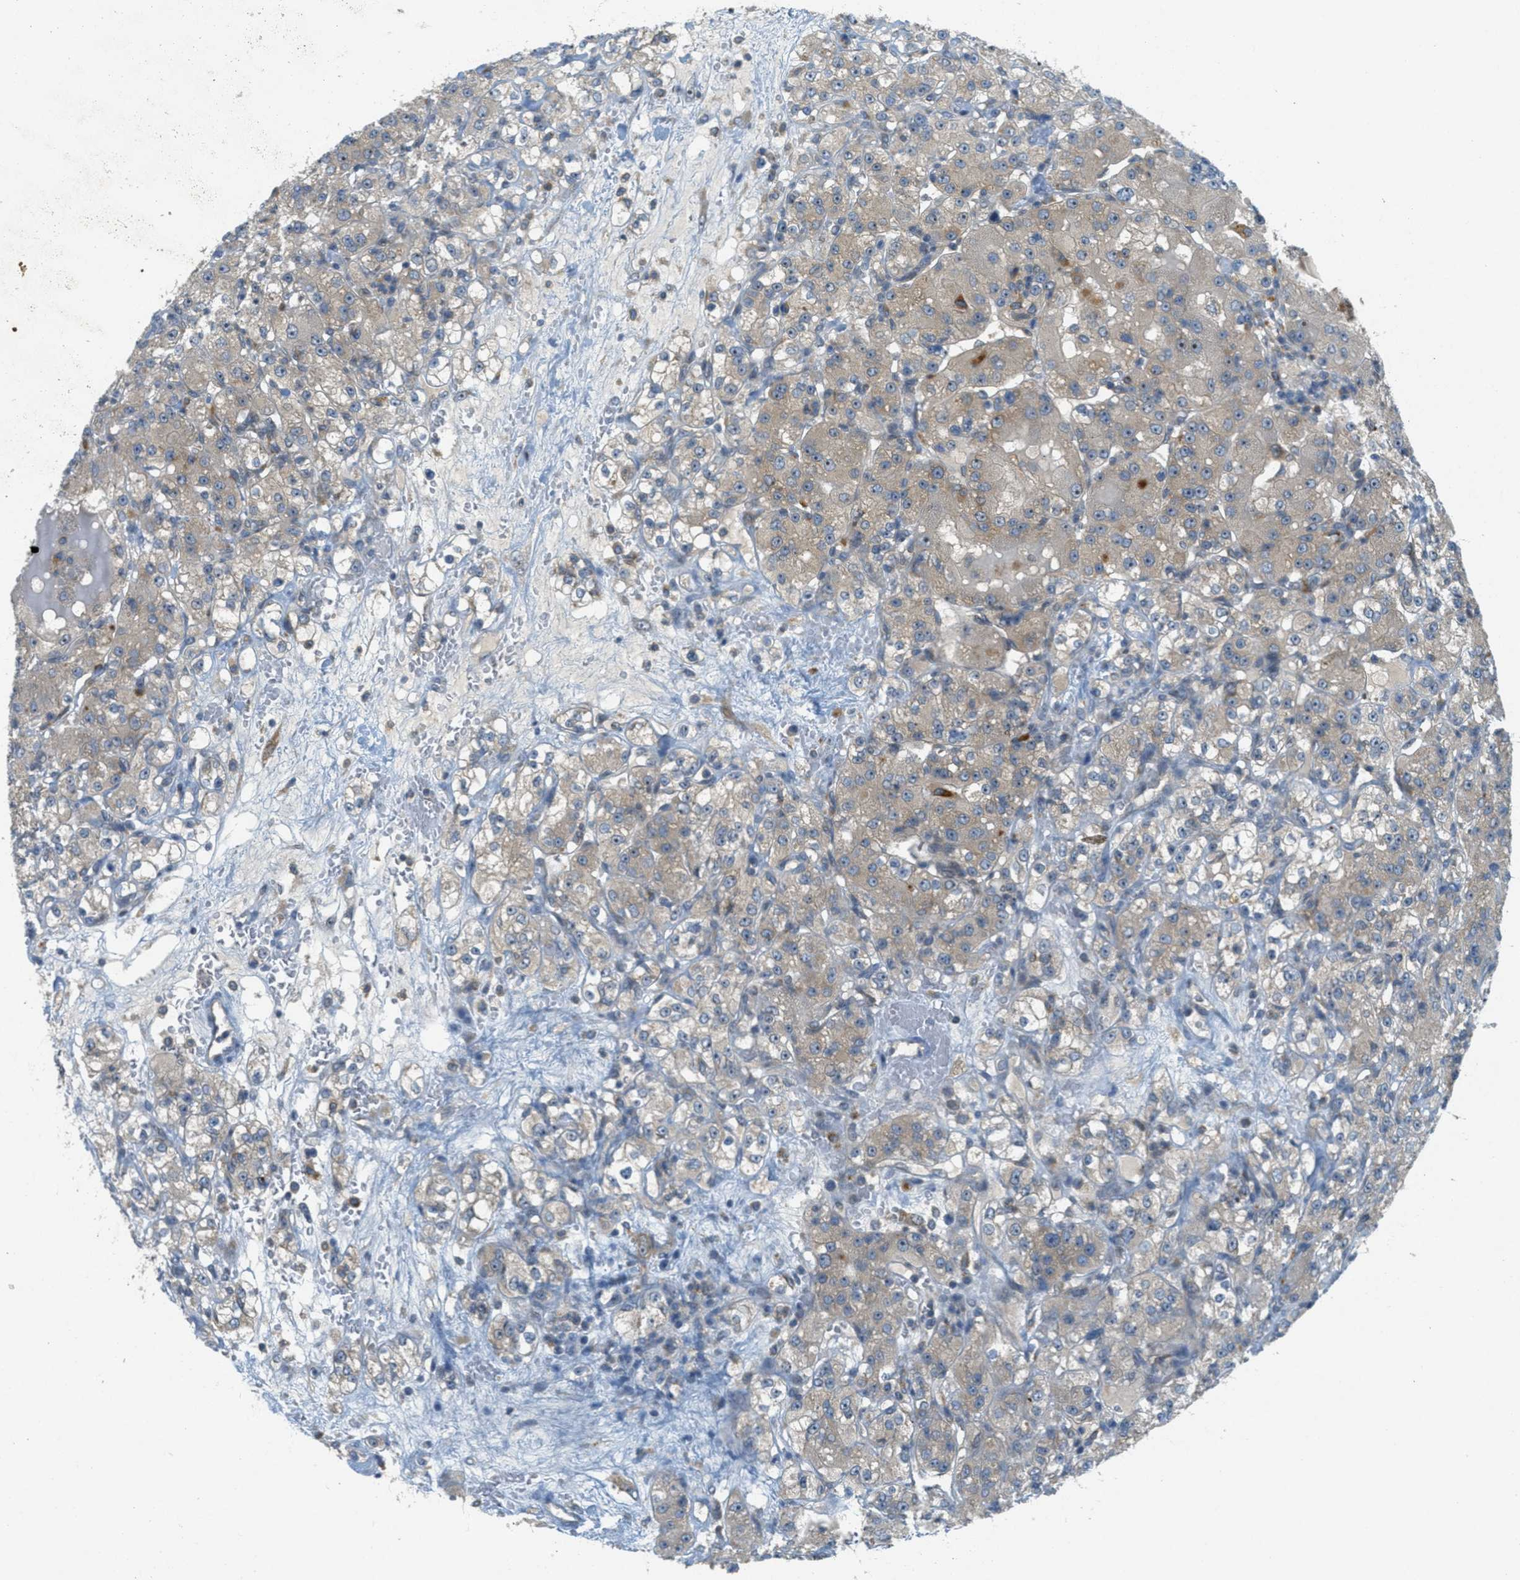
{"staining": {"intensity": "weak", "quantity": ">75%", "location": "cytoplasmic/membranous,nuclear"}, "tissue": "renal cancer", "cell_type": "Tumor cells", "image_type": "cancer", "snomed": [{"axis": "morphology", "description": "Normal tissue, NOS"}, {"axis": "morphology", "description": "Adenocarcinoma, NOS"}, {"axis": "topography", "description": "Kidney"}], "caption": "About >75% of tumor cells in renal adenocarcinoma exhibit weak cytoplasmic/membranous and nuclear protein staining as visualized by brown immunohistochemical staining.", "gene": "SIGMAR1", "patient": {"sex": "male", "age": 61}}